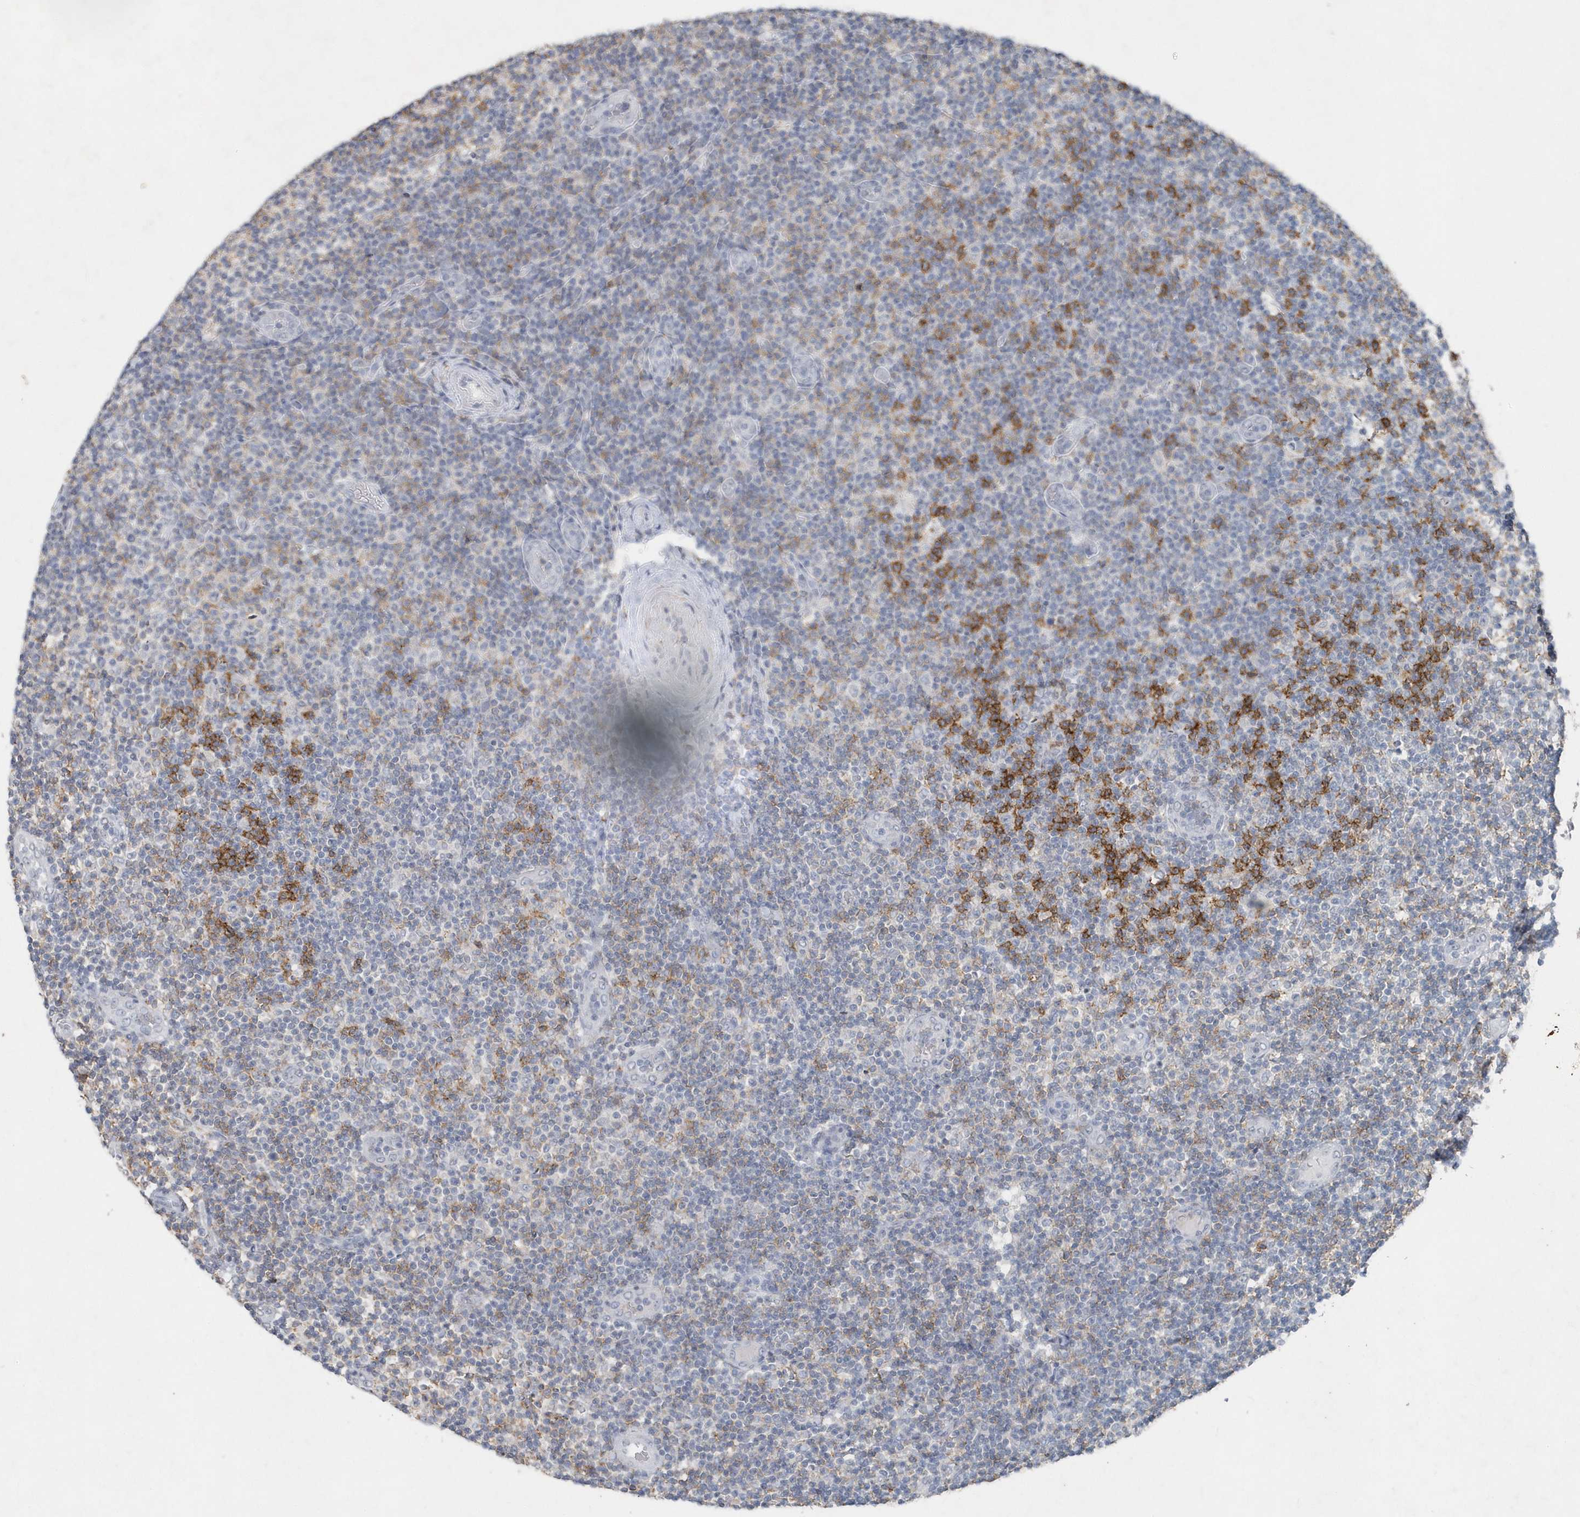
{"staining": {"intensity": "negative", "quantity": "none", "location": "none"}, "tissue": "lymphoma", "cell_type": "Tumor cells", "image_type": "cancer", "snomed": [{"axis": "morphology", "description": "Malignant lymphoma, non-Hodgkin's type, Low grade"}, {"axis": "topography", "description": "Lymph node"}], "caption": "An immunohistochemistry histopathology image of lymphoma is shown. There is no staining in tumor cells of lymphoma.", "gene": "PDCD1", "patient": {"sex": "male", "age": 83}}